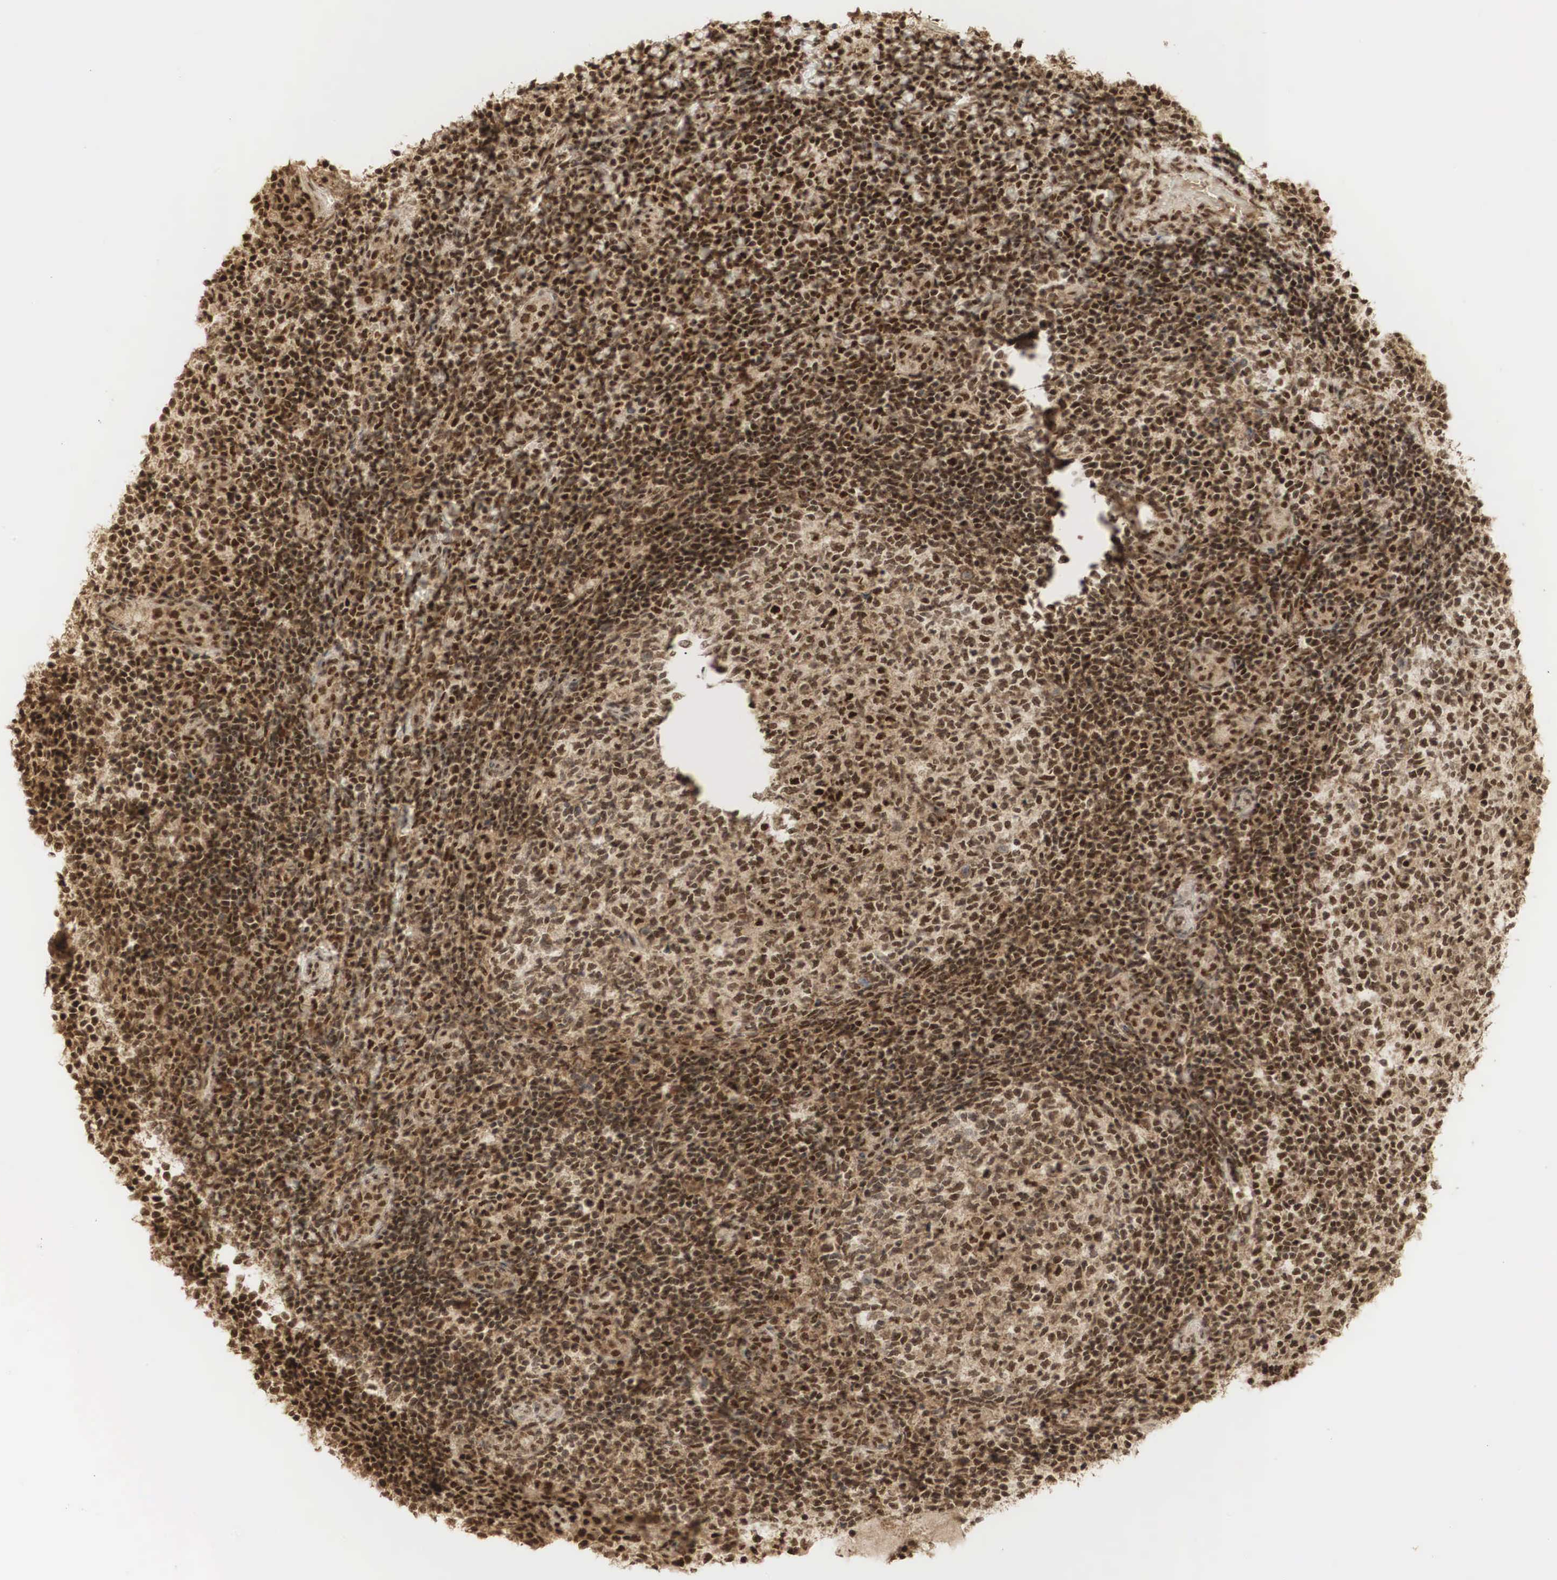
{"staining": {"intensity": "strong", "quantity": ">75%", "location": "cytoplasmic/membranous,nuclear"}, "tissue": "tonsil", "cell_type": "Germinal center cells", "image_type": "normal", "snomed": [{"axis": "morphology", "description": "Normal tissue, NOS"}, {"axis": "topography", "description": "Tonsil"}], "caption": "Germinal center cells demonstrate high levels of strong cytoplasmic/membranous,nuclear positivity in about >75% of cells in benign human tonsil.", "gene": "RNF113A", "patient": {"sex": "female", "age": 3}}